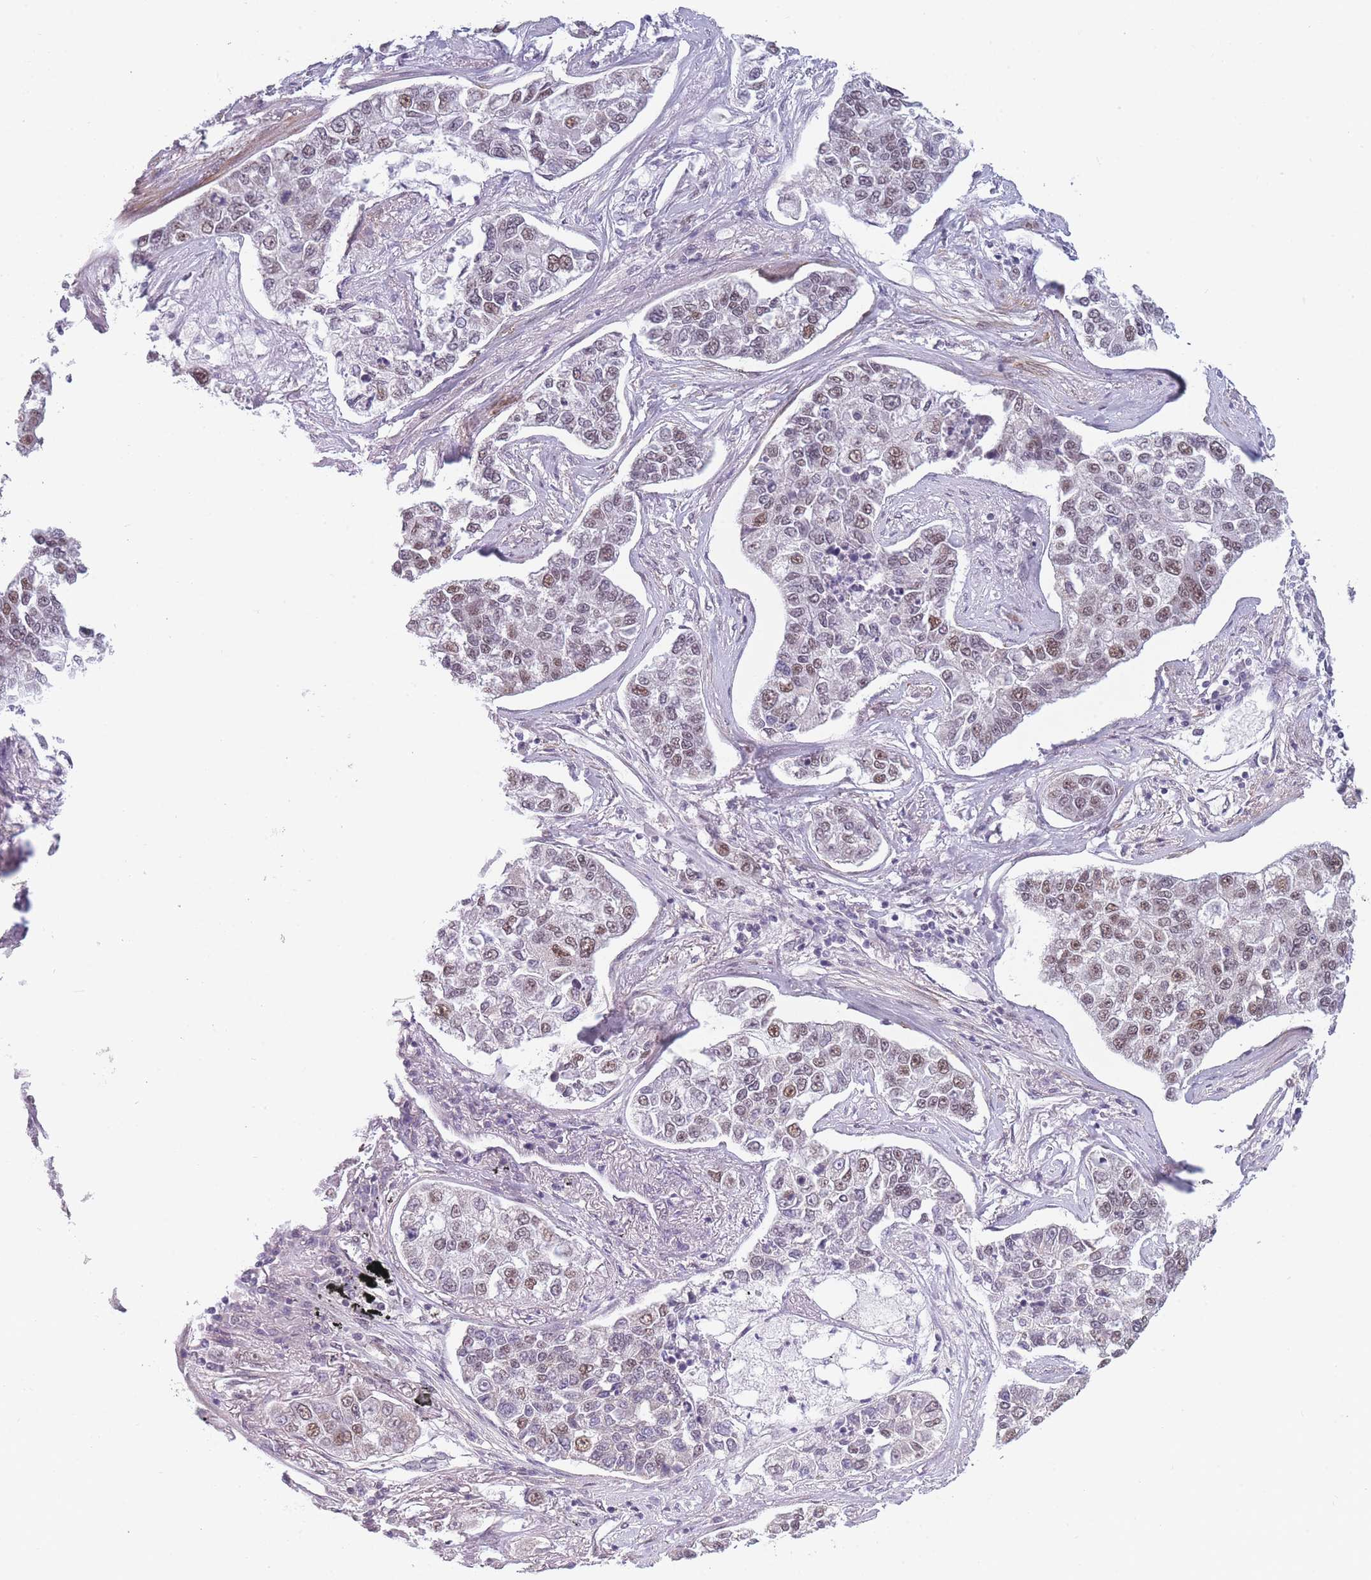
{"staining": {"intensity": "moderate", "quantity": "25%-75%", "location": "nuclear"}, "tissue": "lung cancer", "cell_type": "Tumor cells", "image_type": "cancer", "snomed": [{"axis": "morphology", "description": "Adenocarcinoma, NOS"}, {"axis": "topography", "description": "Lung"}], "caption": "Lung cancer was stained to show a protein in brown. There is medium levels of moderate nuclear expression in approximately 25%-75% of tumor cells.", "gene": "SIN3B", "patient": {"sex": "male", "age": 49}}